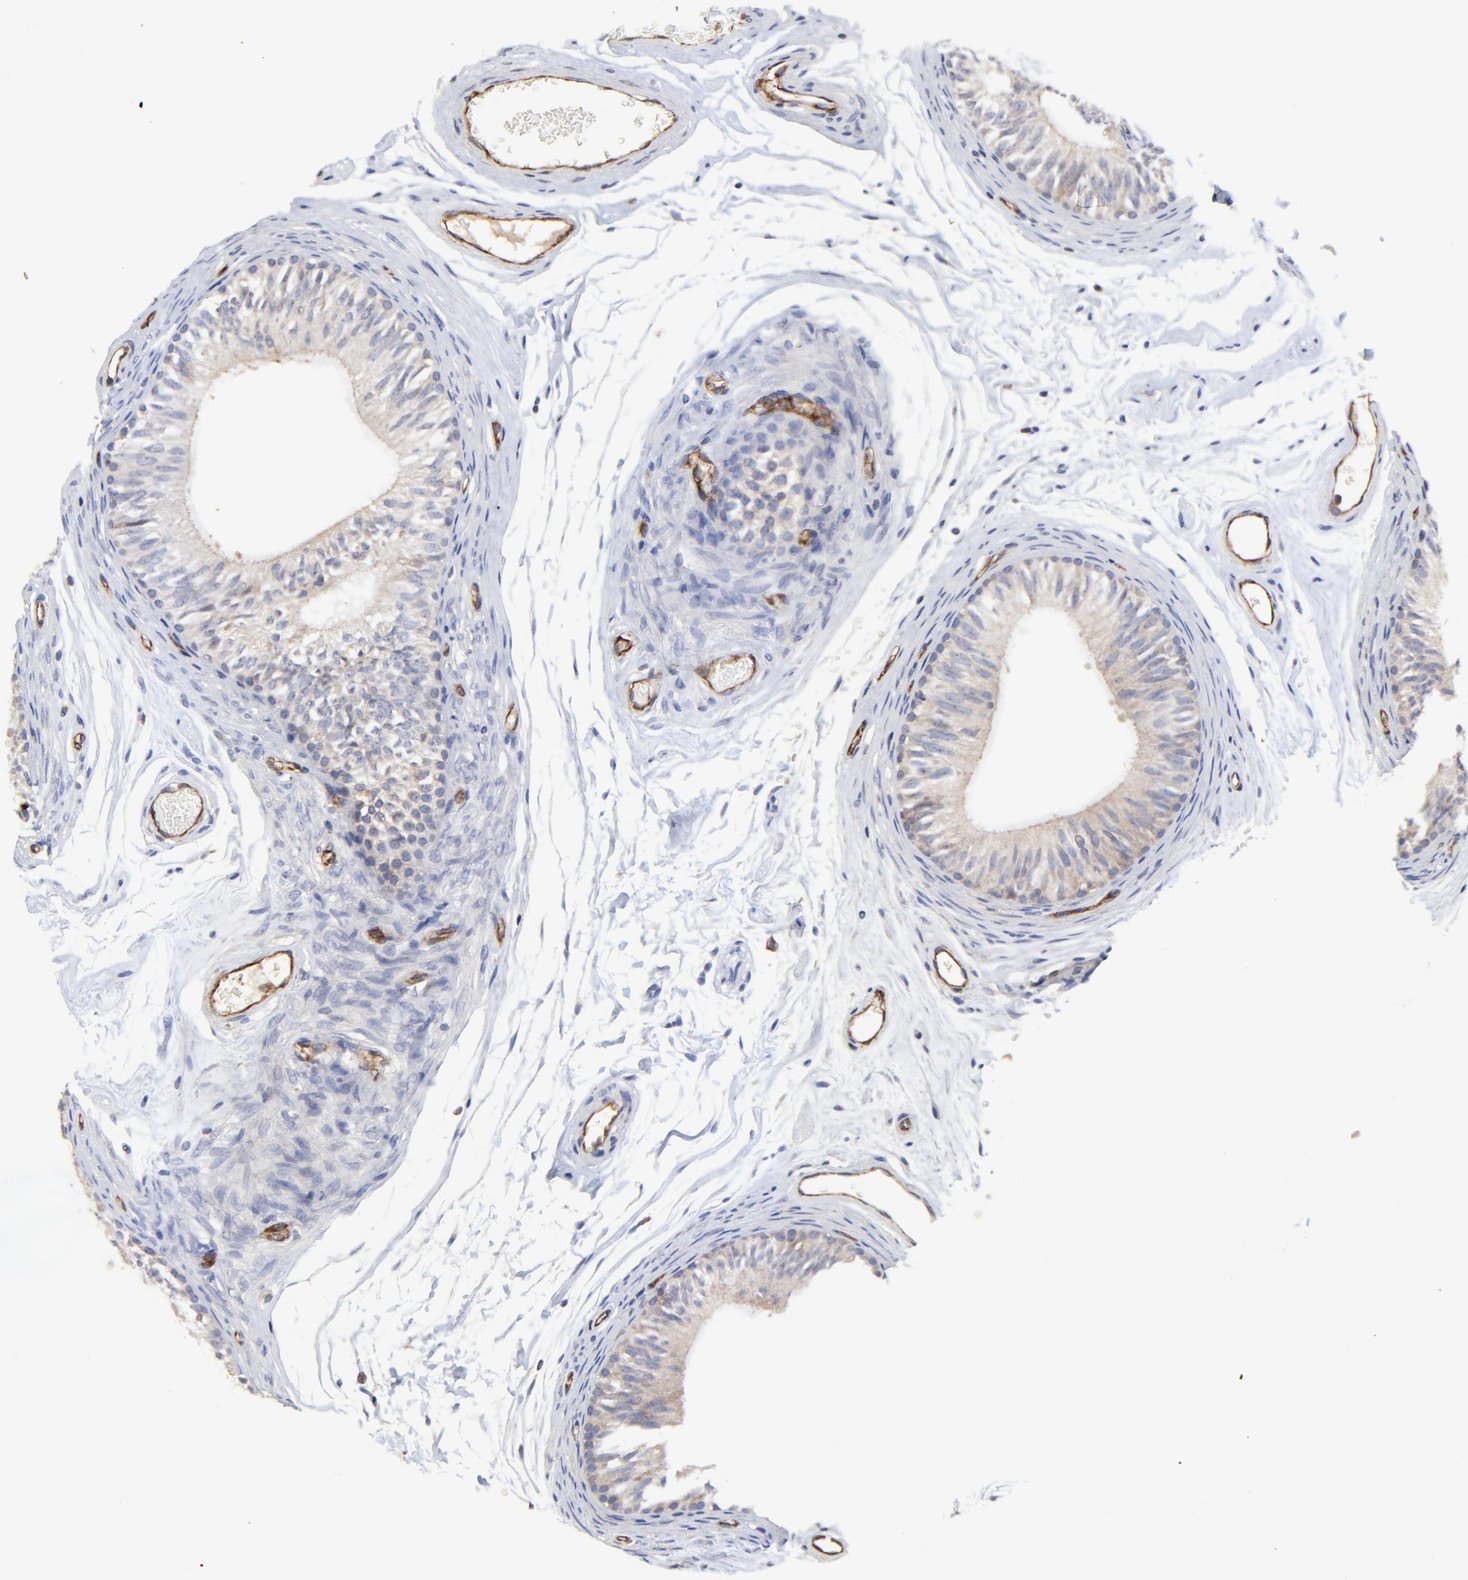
{"staining": {"intensity": "weak", "quantity": "25%-75%", "location": "cytoplasmic/membranous"}, "tissue": "epididymis", "cell_type": "Glandular cells", "image_type": "normal", "snomed": [{"axis": "morphology", "description": "Normal tissue, NOS"}, {"axis": "topography", "description": "Testis"}, {"axis": "topography", "description": "Epididymis"}], "caption": "DAB immunohistochemical staining of benign human epididymis reveals weak cytoplasmic/membranous protein expression in about 25%-75% of glandular cells.", "gene": "SULF2", "patient": {"sex": "male", "age": 36}}